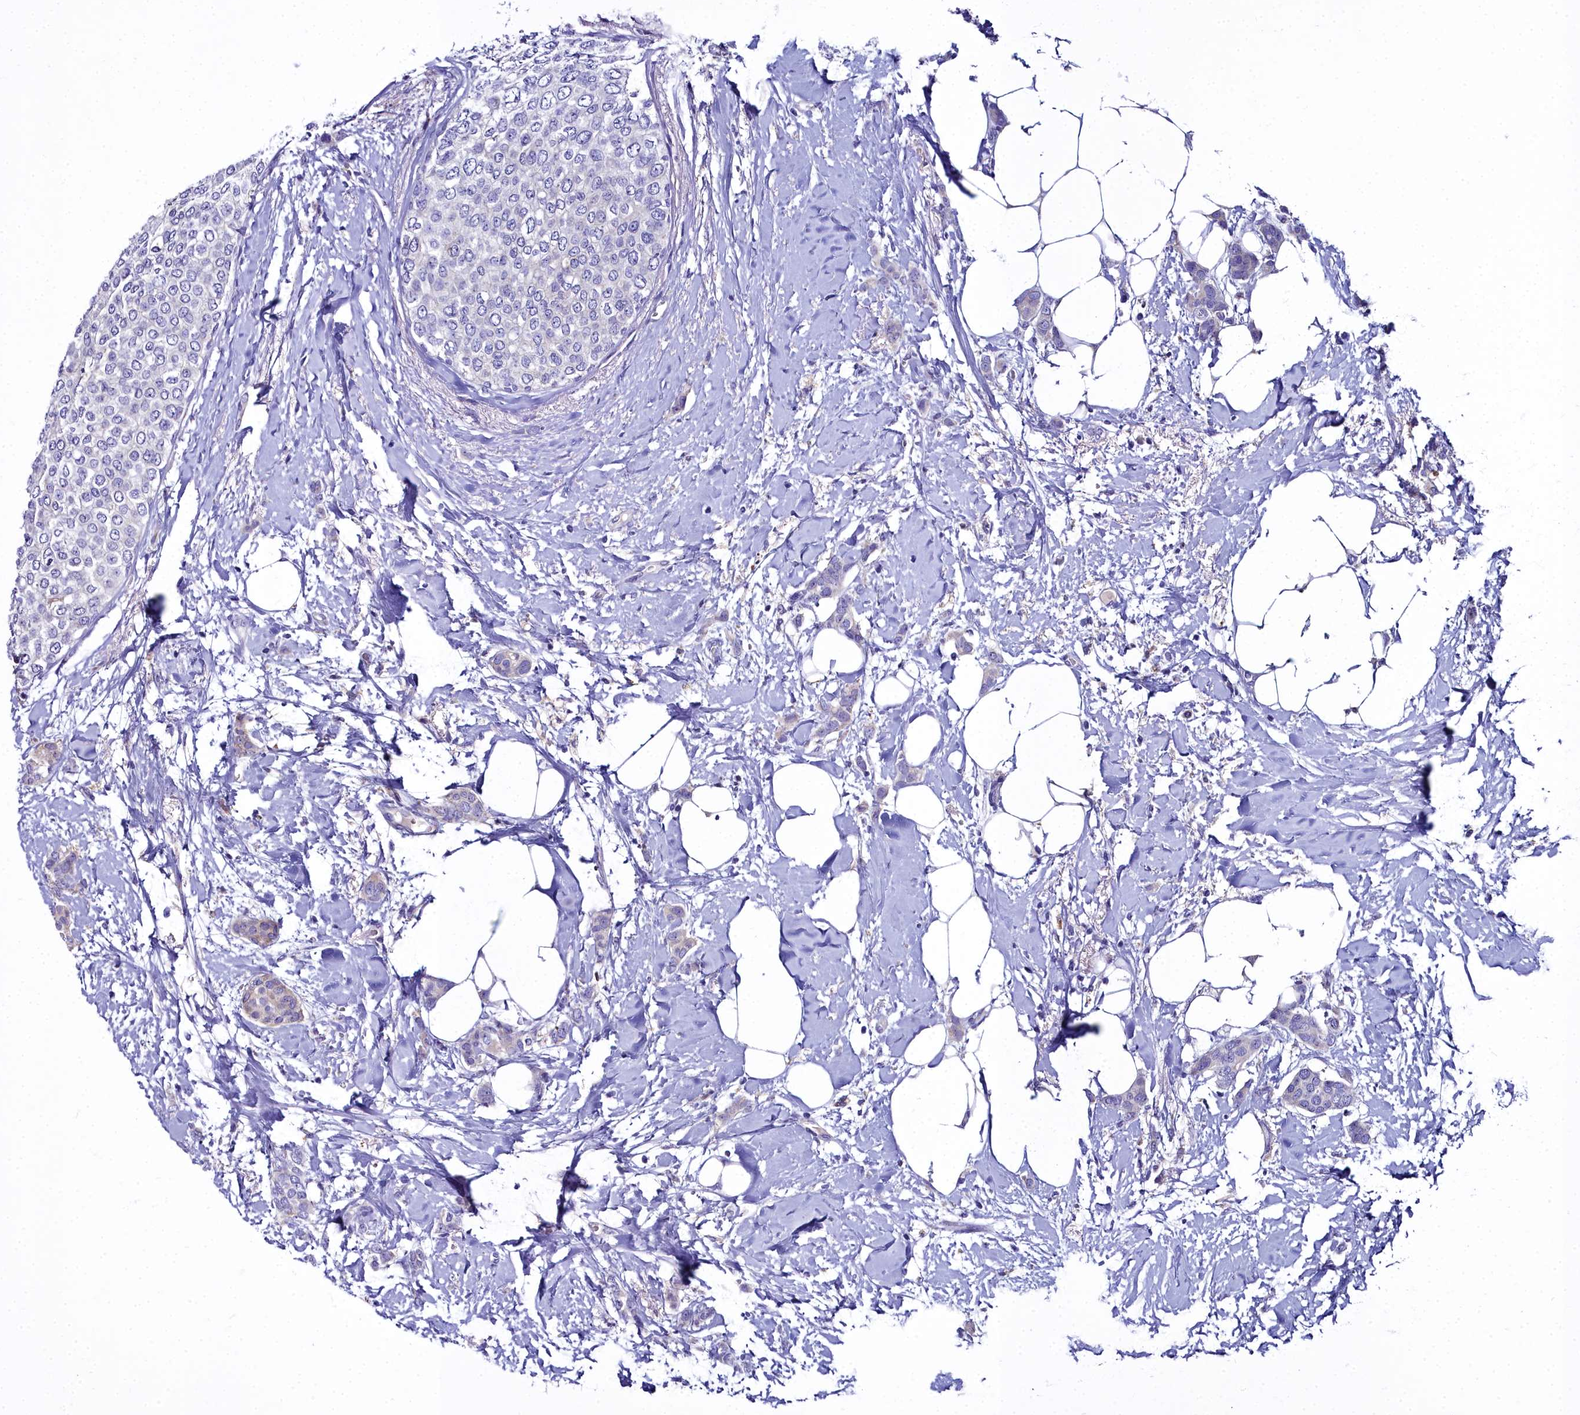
{"staining": {"intensity": "negative", "quantity": "none", "location": "none"}, "tissue": "breast cancer", "cell_type": "Tumor cells", "image_type": "cancer", "snomed": [{"axis": "morphology", "description": "Duct carcinoma"}, {"axis": "topography", "description": "Breast"}], "caption": "Immunohistochemical staining of human breast intraductal carcinoma displays no significant staining in tumor cells. (Stains: DAB (3,3'-diaminobenzidine) IHC with hematoxylin counter stain, Microscopy: brightfield microscopy at high magnification).", "gene": "ELAPOR2", "patient": {"sex": "female", "age": 72}}